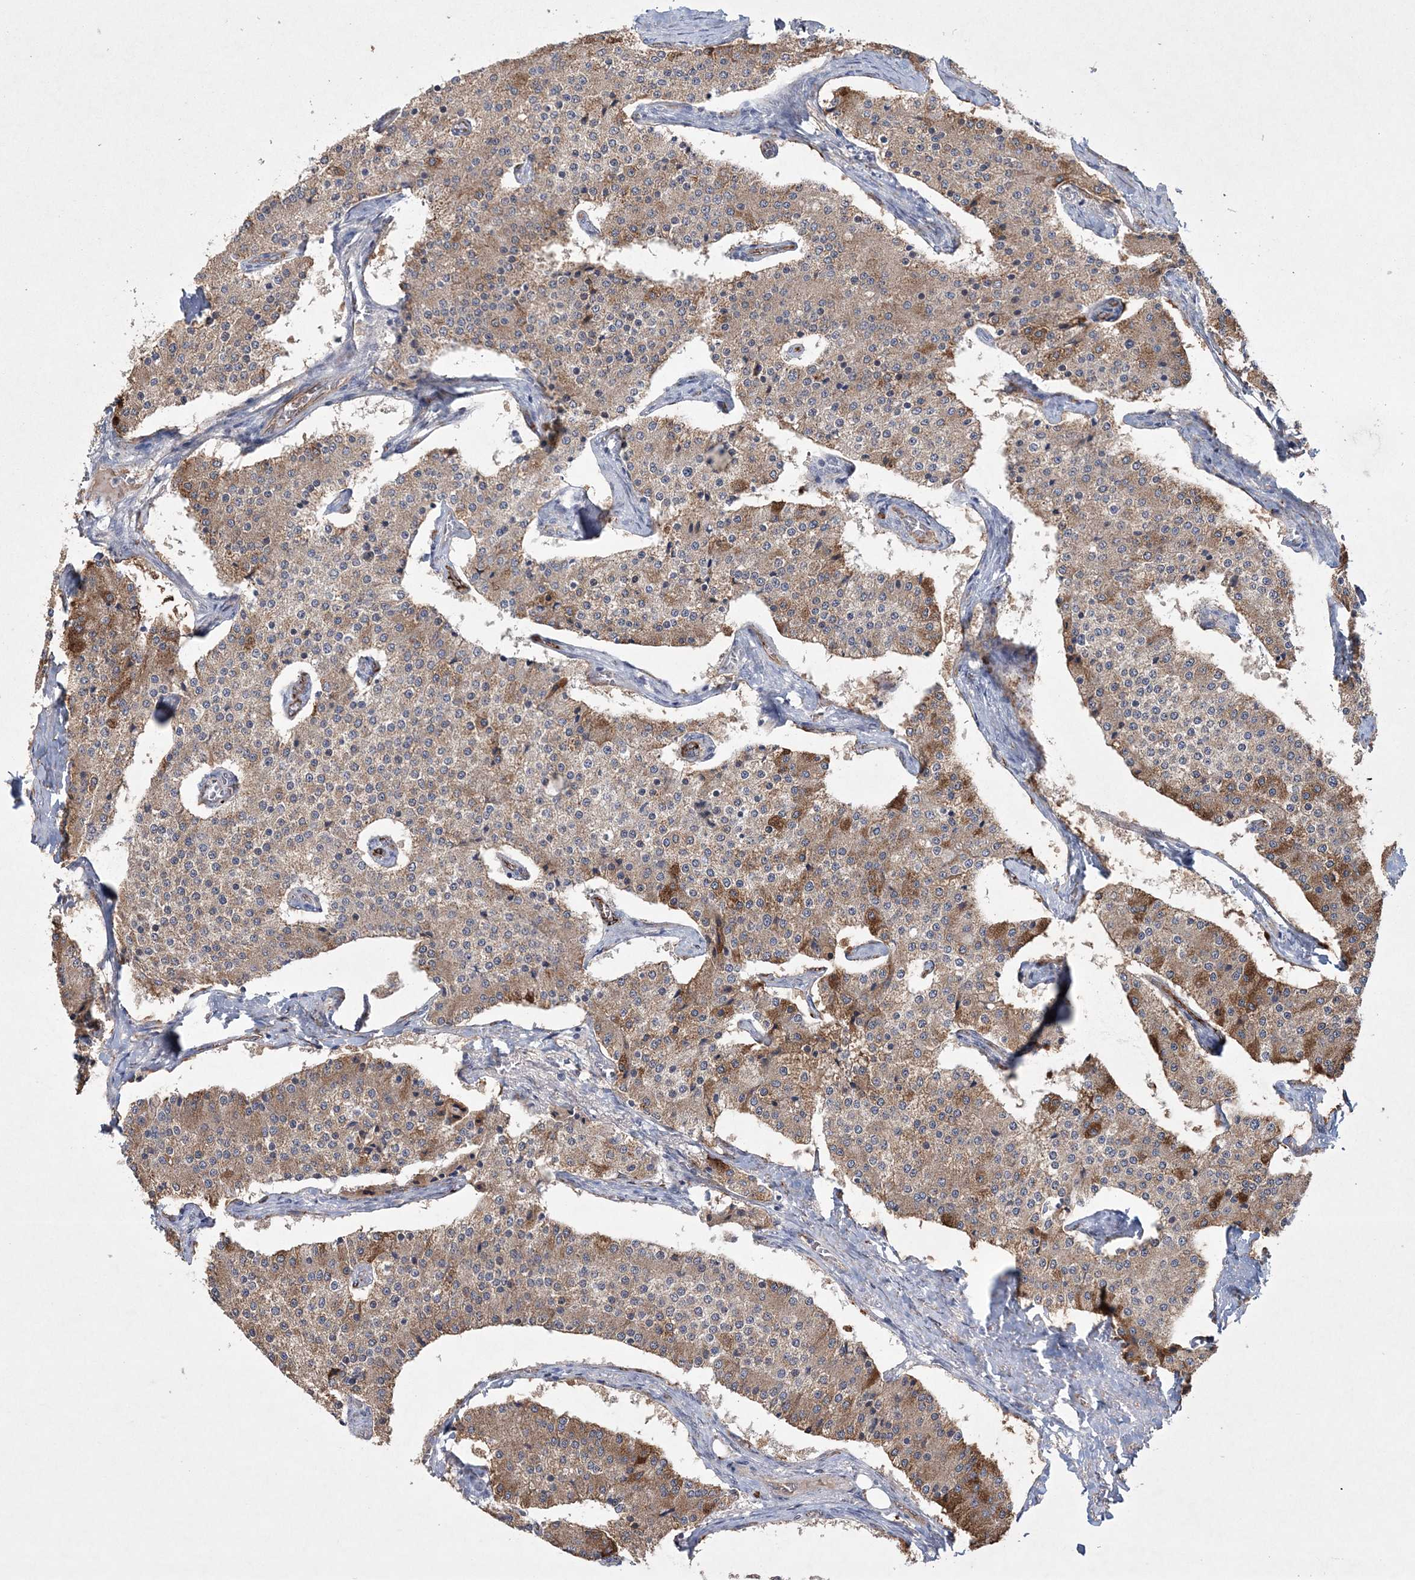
{"staining": {"intensity": "moderate", "quantity": "25%-75%", "location": "cytoplasmic/membranous"}, "tissue": "carcinoid", "cell_type": "Tumor cells", "image_type": "cancer", "snomed": [{"axis": "morphology", "description": "Carcinoid, malignant, NOS"}, {"axis": "topography", "description": "Colon"}], "caption": "A histopathology image showing moderate cytoplasmic/membranous staining in approximately 25%-75% of tumor cells in carcinoid, as visualized by brown immunohistochemical staining.", "gene": "DPCD", "patient": {"sex": "female", "age": 52}}